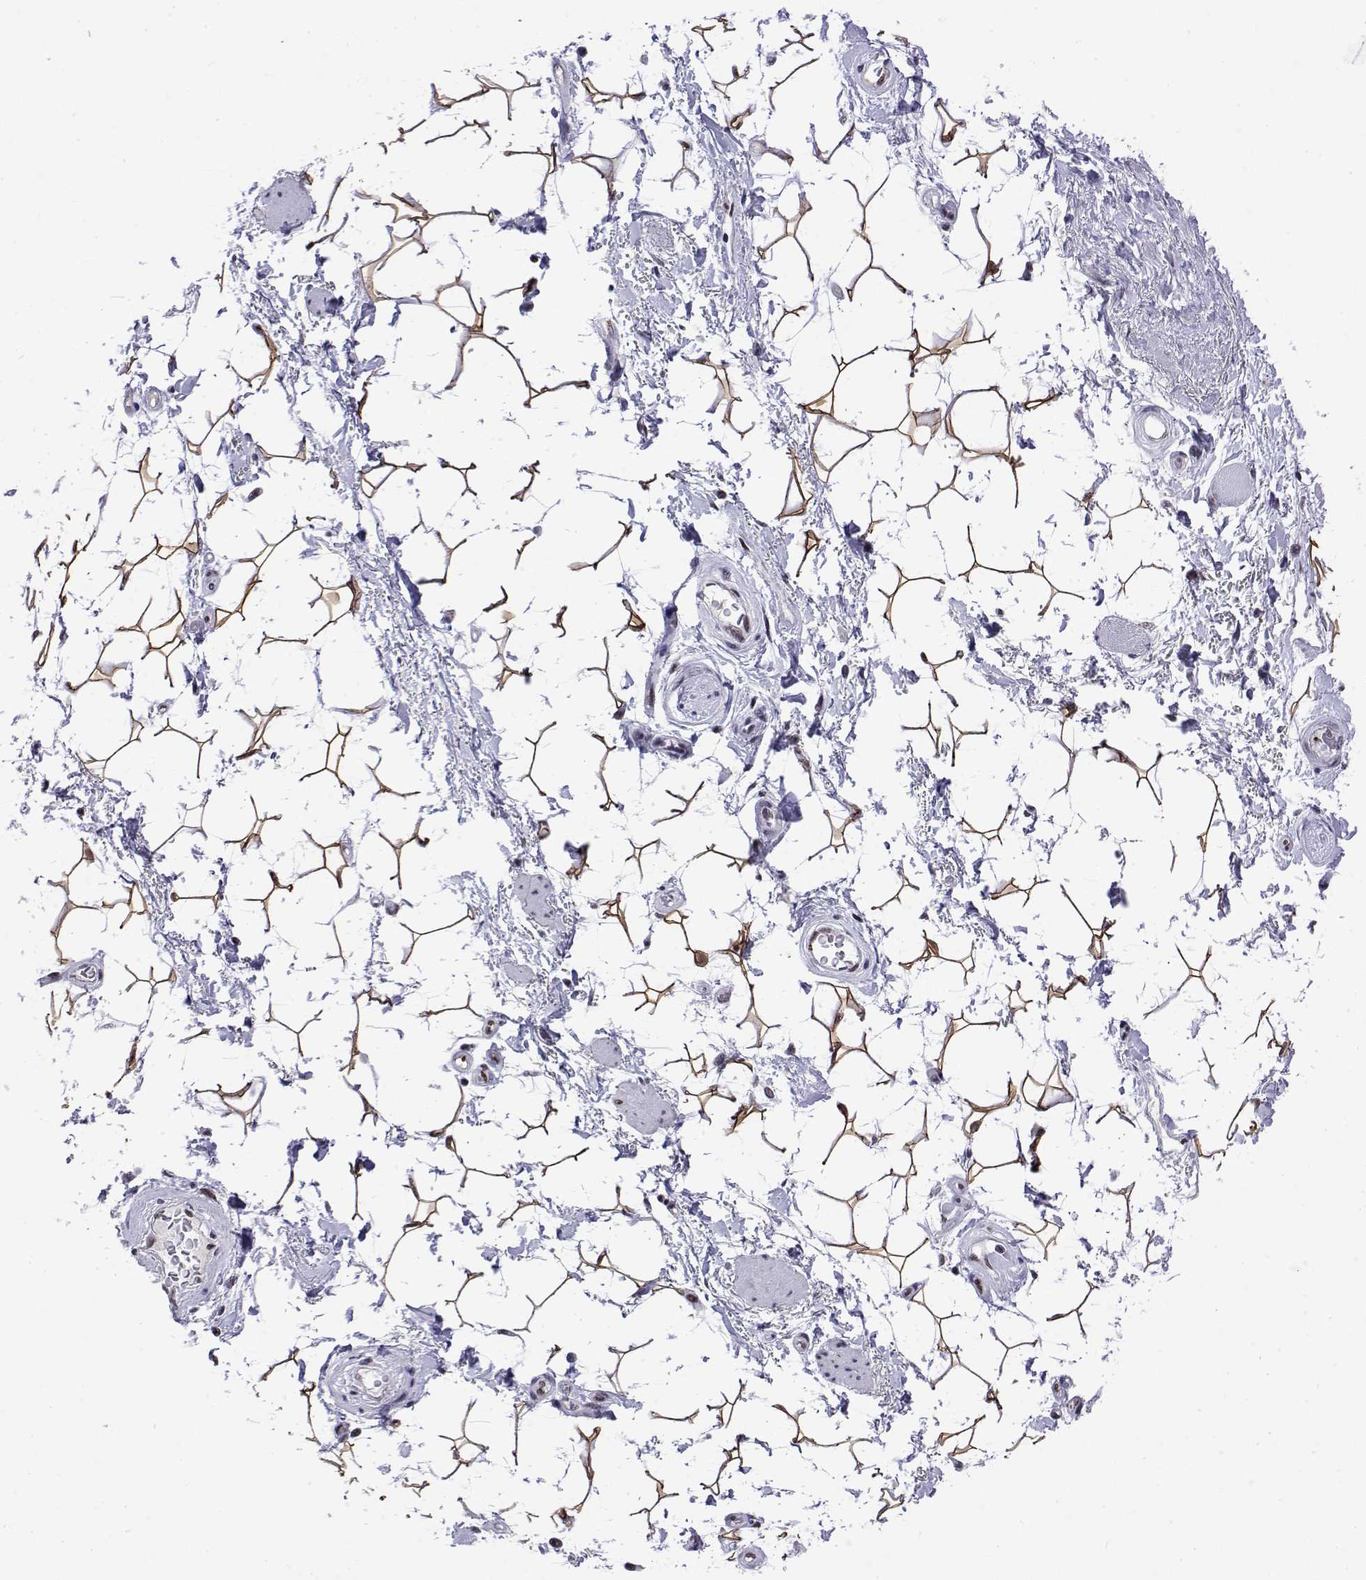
{"staining": {"intensity": "moderate", "quantity": ">75%", "location": "cytoplasmic/membranous,nuclear"}, "tissue": "adipose tissue", "cell_type": "Adipocytes", "image_type": "normal", "snomed": [{"axis": "morphology", "description": "Normal tissue, NOS"}, {"axis": "topography", "description": "Anal"}, {"axis": "topography", "description": "Peripheral nerve tissue"}], "caption": "Protein analysis of unremarkable adipose tissue reveals moderate cytoplasmic/membranous,nuclear positivity in about >75% of adipocytes.", "gene": "POLDIP3", "patient": {"sex": "male", "age": 51}}